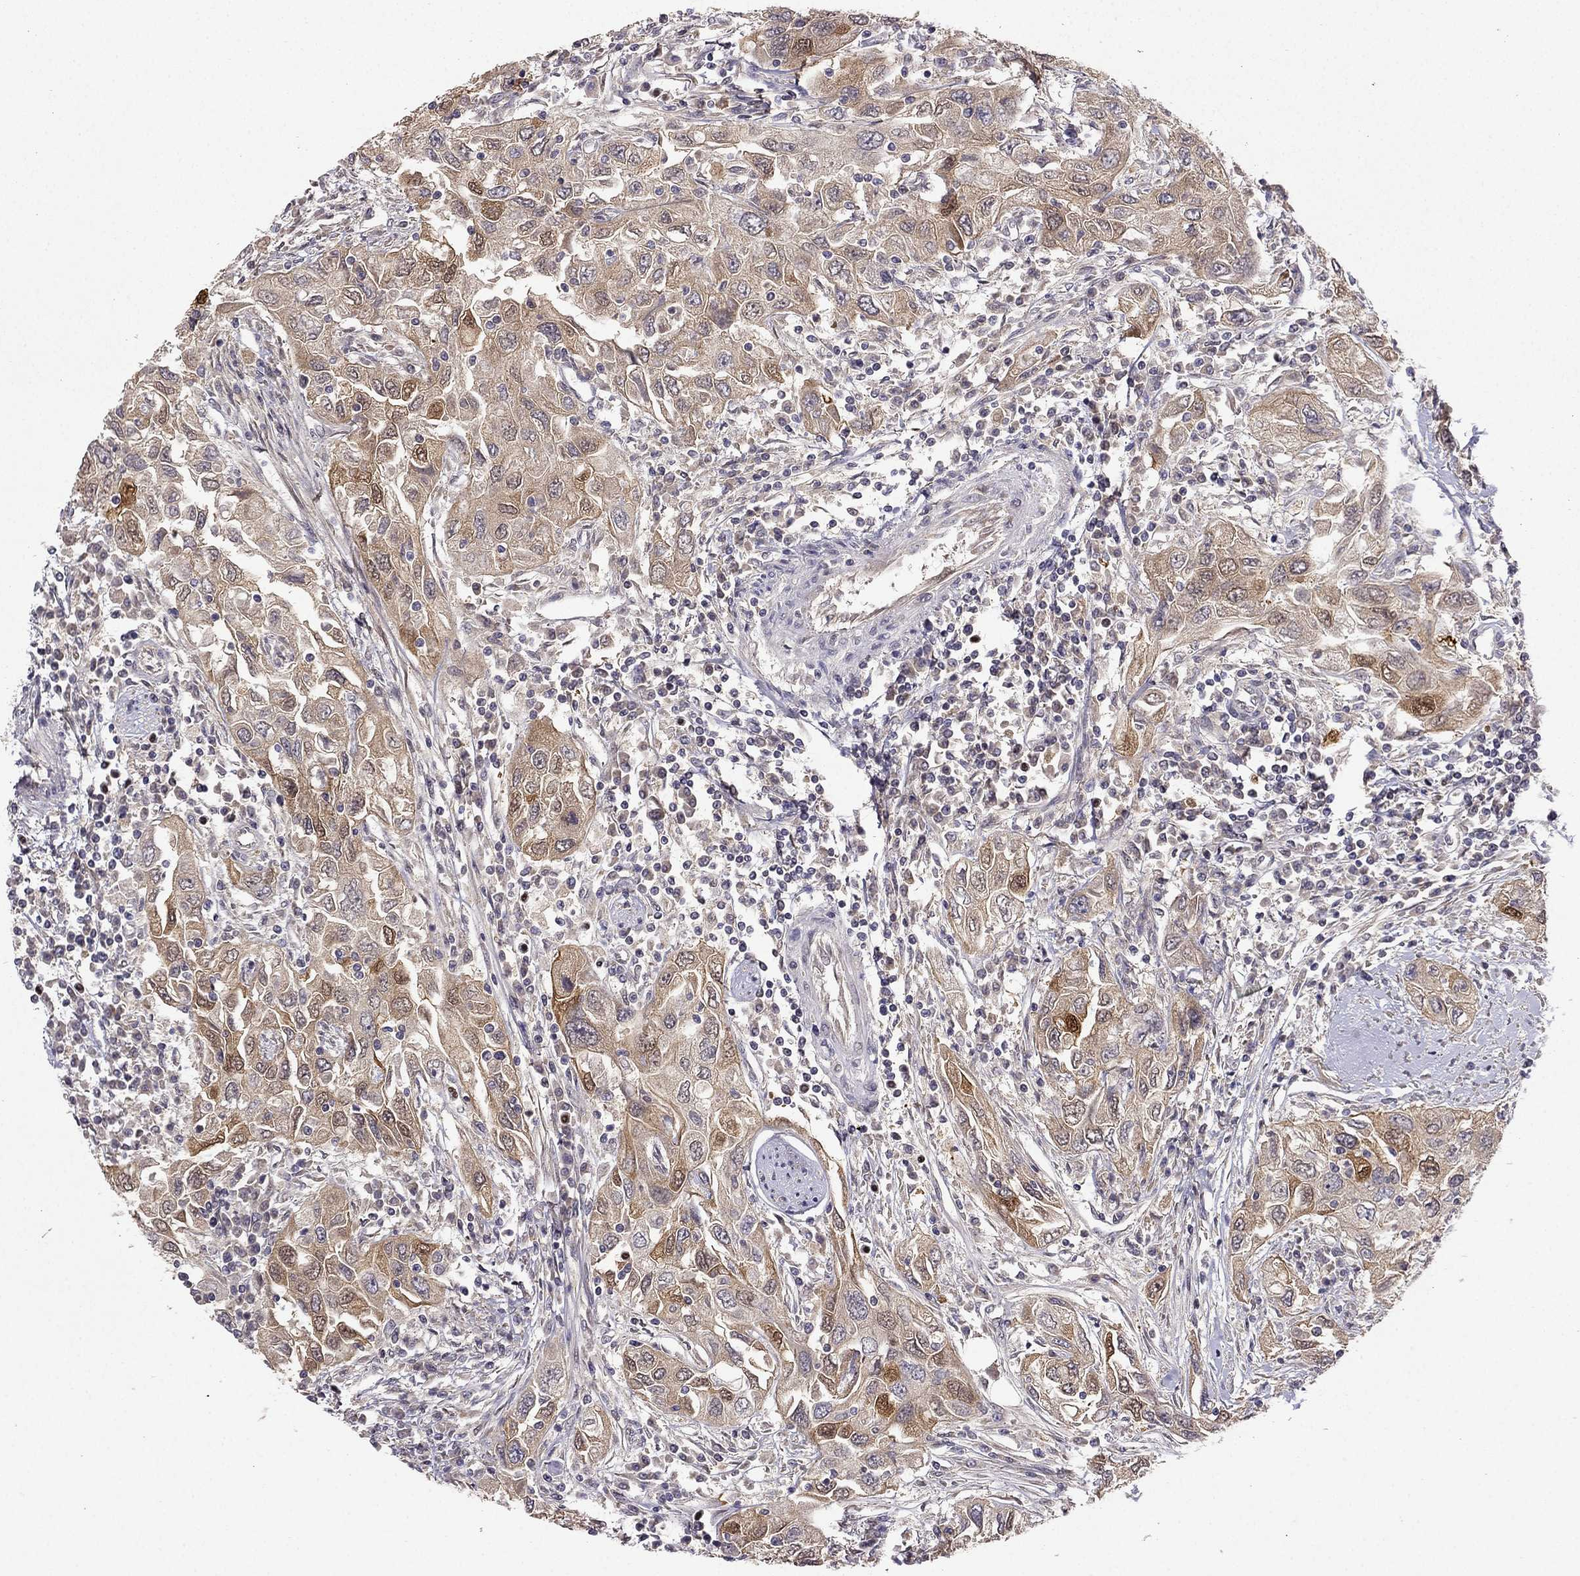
{"staining": {"intensity": "moderate", "quantity": "25%-75%", "location": "cytoplasmic/membranous"}, "tissue": "urothelial cancer", "cell_type": "Tumor cells", "image_type": "cancer", "snomed": [{"axis": "morphology", "description": "Urothelial carcinoma, High grade"}, {"axis": "topography", "description": "Urinary bladder"}], "caption": "Immunohistochemical staining of human urothelial cancer exhibits moderate cytoplasmic/membranous protein staining in approximately 25%-75% of tumor cells. The protein is stained brown, and the nuclei are stained in blue (DAB IHC with brightfield microscopy, high magnification).", "gene": "STXBP5", "patient": {"sex": "male", "age": 76}}